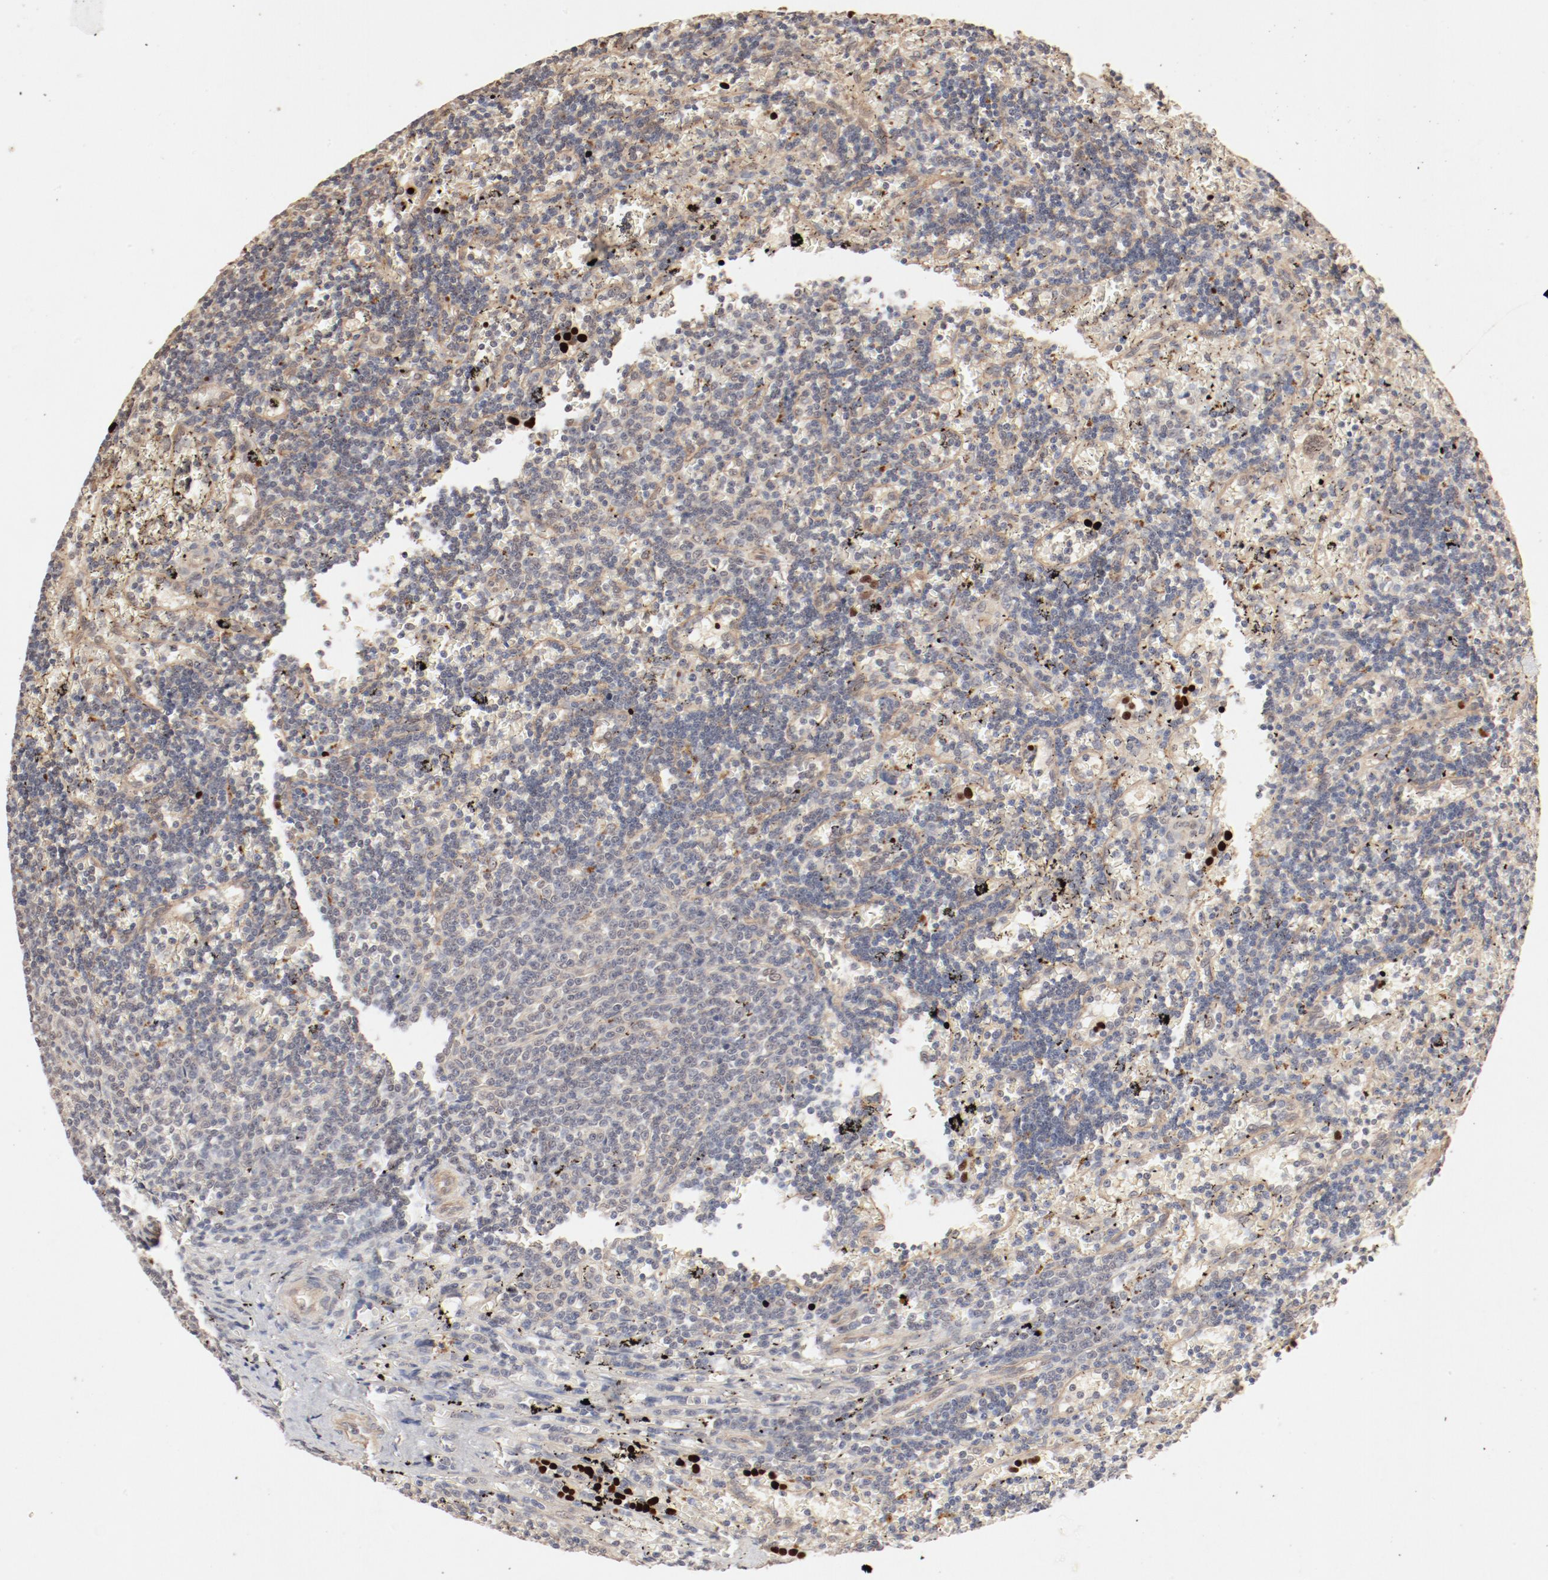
{"staining": {"intensity": "moderate", "quantity": "25%-75%", "location": "cytoplasmic/membranous"}, "tissue": "lymphoma", "cell_type": "Tumor cells", "image_type": "cancer", "snomed": [{"axis": "morphology", "description": "Malignant lymphoma, non-Hodgkin's type, Low grade"}, {"axis": "topography", "description": "Spleen"}], "caption": "Tumor cells exhibit moderate cytoplasmic/membranous staining in about 25%-75% of cells in malignant lymphoma, non-Hodgkin's type (low-grade). (Stains: DAB (3,3'-diaminobenzidine) in brown, nuclei in blue, Microscopy: brightfield microscopy at high magnification).", "gene": "IL3RA", "patient": {"sex": "male", "age": 60}}